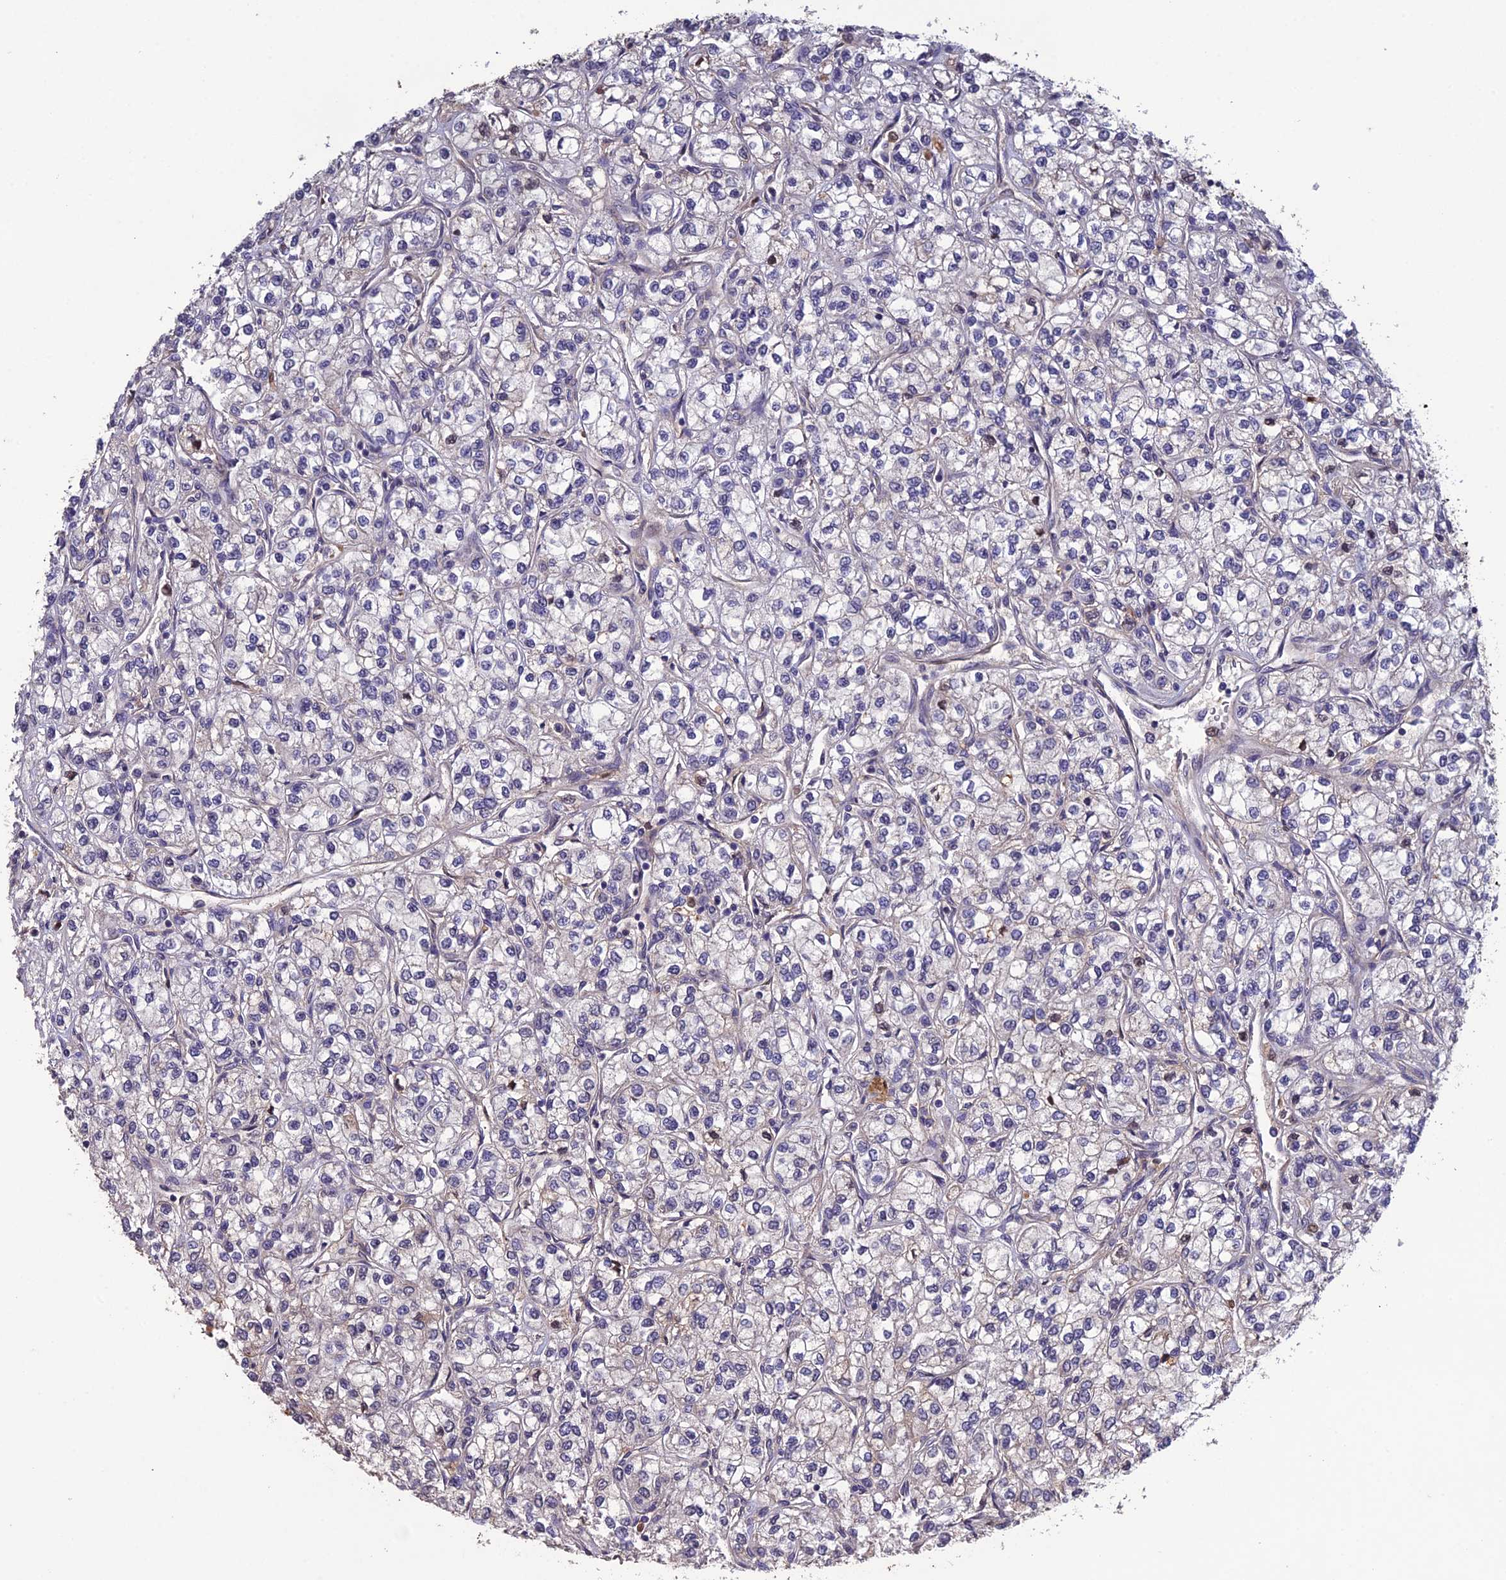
{"staining": {"intensity": "negative", "quantity": "none", "location": "none"}, "tissue": "renal cancer", "cell_type": "Tumor cells", "image_type": "cancer", "snomed": [{"axis": "morphology", "description": "Adenocarcinoma, NOS"}, {"axis": "topography", "description": "Kidney"}], "caption": "IHC image of neoplastic tissue: human renal adenocarcinoma stained with DAB (3,3'-diaminobenzidine) exhibits no significant protein staining in tumor cells. (DAB (3,3'-diaminobenzidine) IHC, high magnification).", "gene": "SLC39A13", "patient": {"sex": "male", "age": 80}}